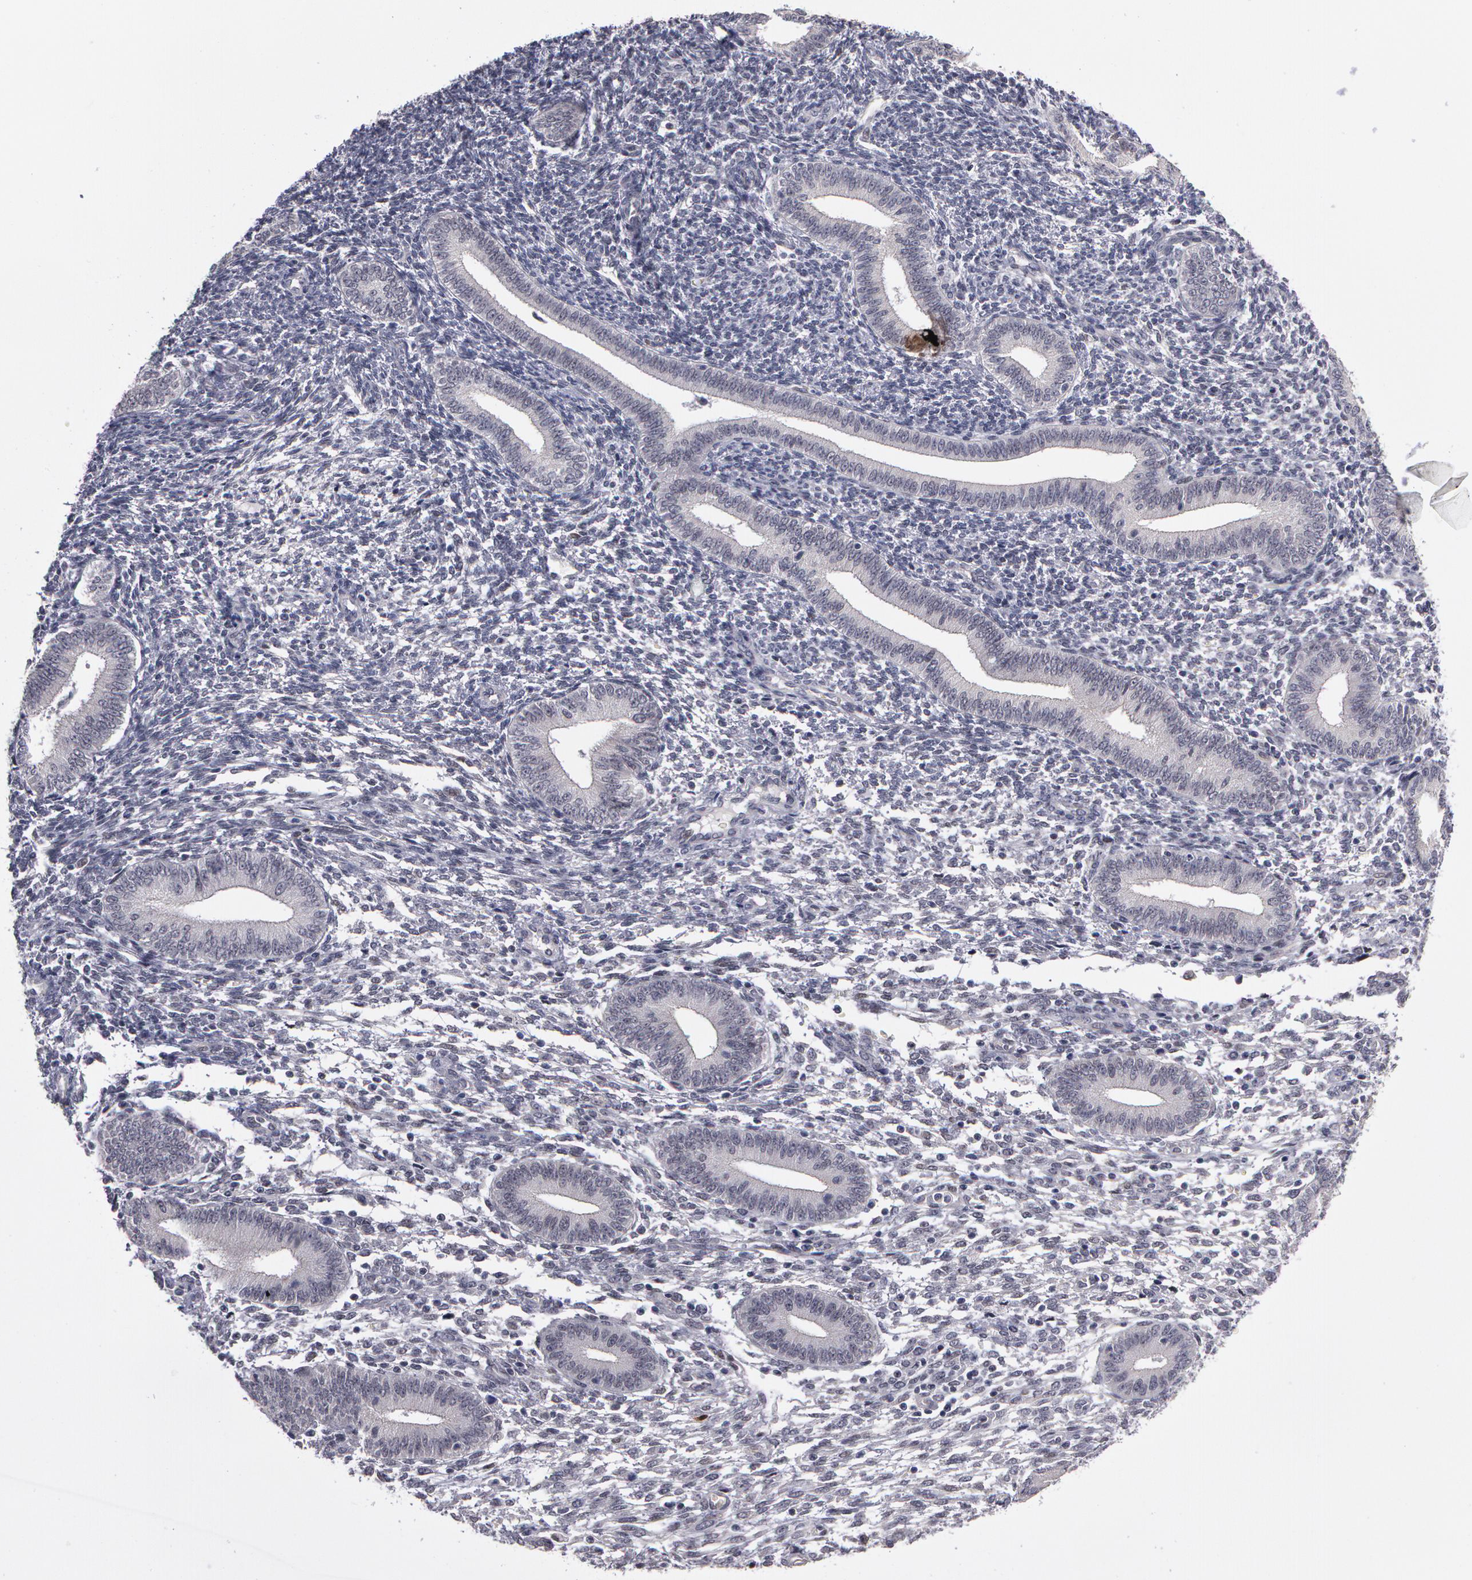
{"staining": {"intensity": "negative", "quantity": "none", "location": "none"}, "tissue": "endometrium", "cell_type": "Cells in endometrial stroma", "image_type": "normal", "snomed": [{"axis": "morphology", "description": "Normal tissue, NOS"}, {"axis": "topography", "description": "Endometrium"}], "caption": "Cells in endometrial stroma show no significant staining in unremarkable endometrium. (DAB immunohistochemistry visualized using brightfield microscopy, high magnification).", "gene": "PRICKLE1", "patient": {"sex": "female", "age": 35}}